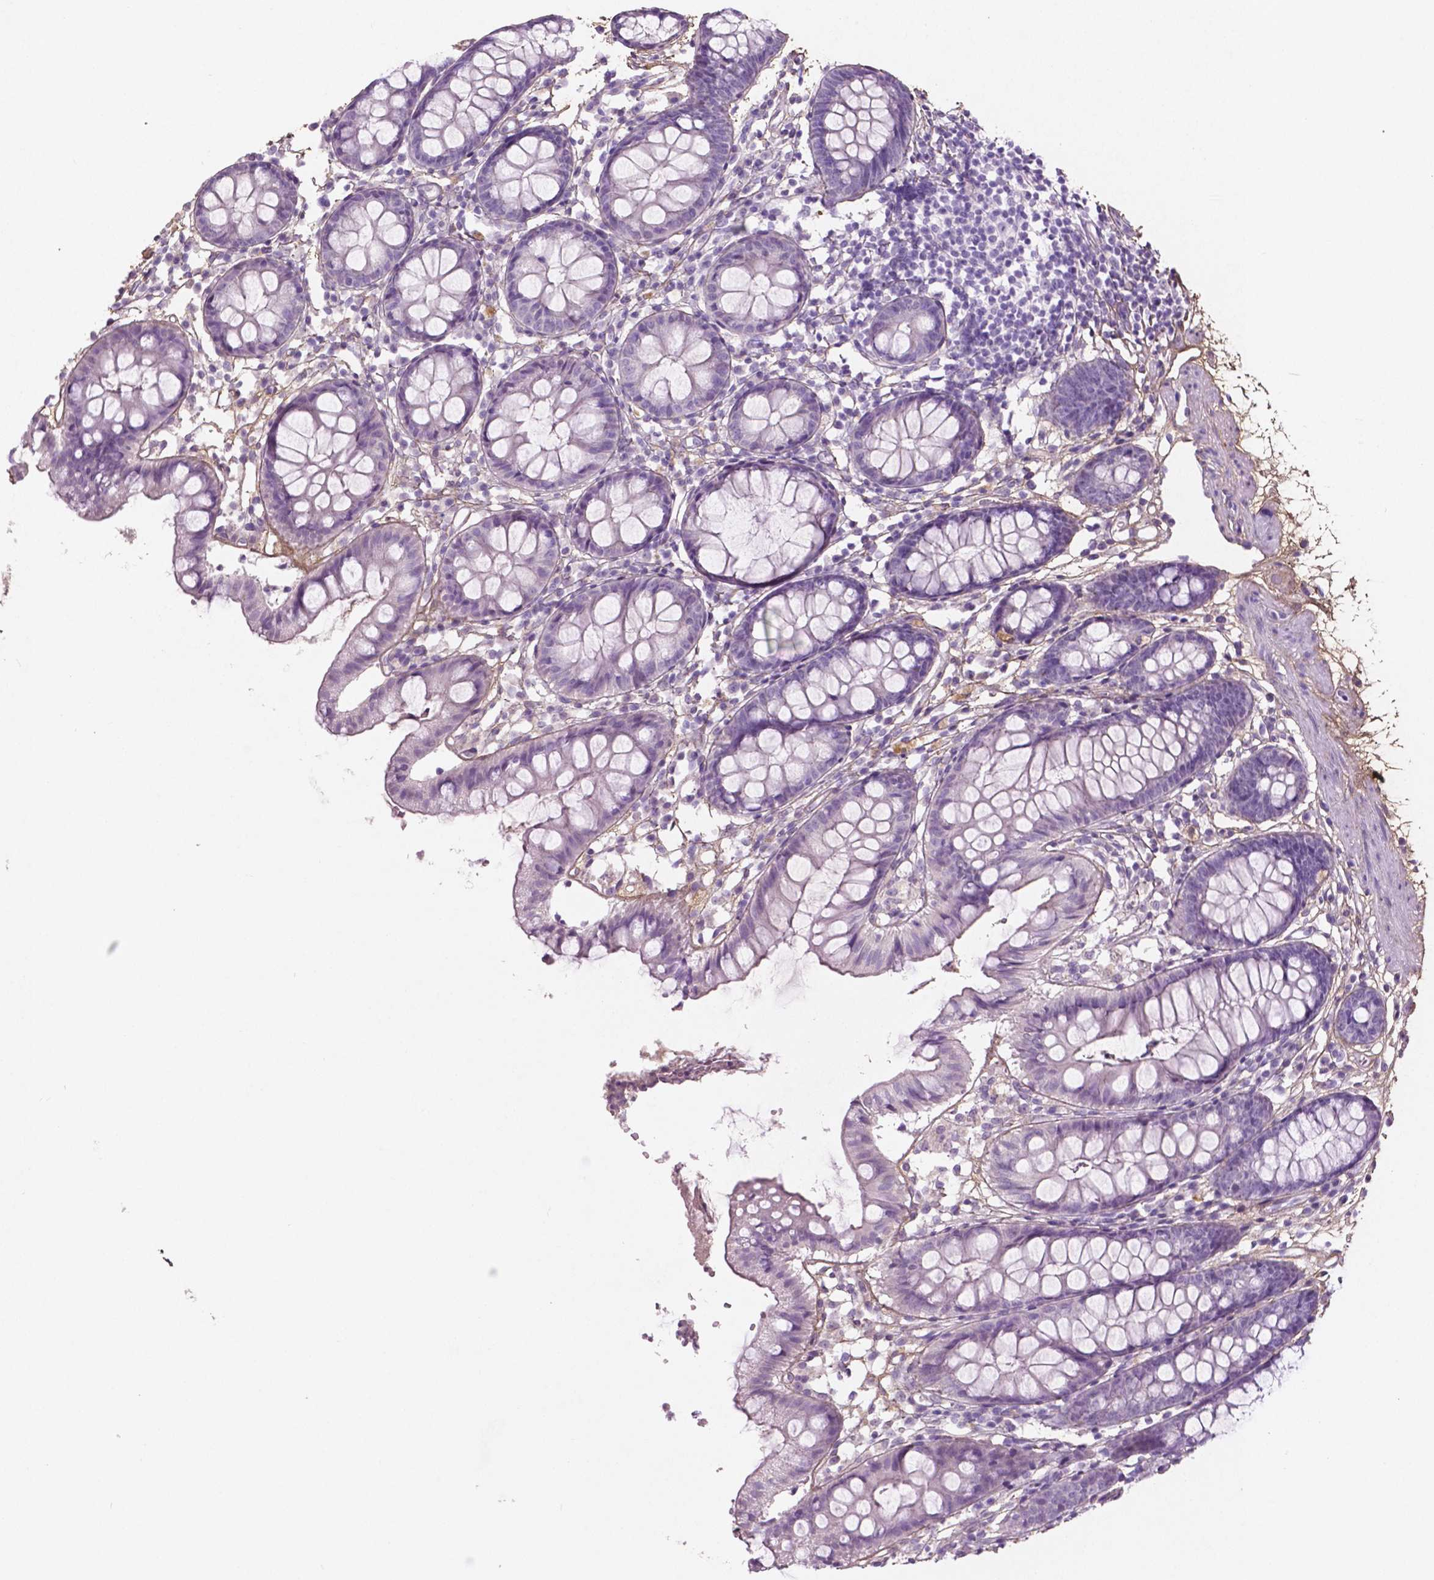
{"staining": {"intensity": "negative", "quantity": "none", "location": "none"}, "tissue": "colon", "cell_type": "Endothelial cells", "image_type": "normal", "snomed": [{"axis": "morphology", "description": "Normal tissue, NOS"}, {"axis": "topography", "description": "Colon"}], "caption": "Unremarkable colon was stained to show a protein in brown. There is no significant expression in endothelial cells. Nuclei are stained in blue.", "gene": "DLG2", "patient": {"sex": "female", "age": 84}}